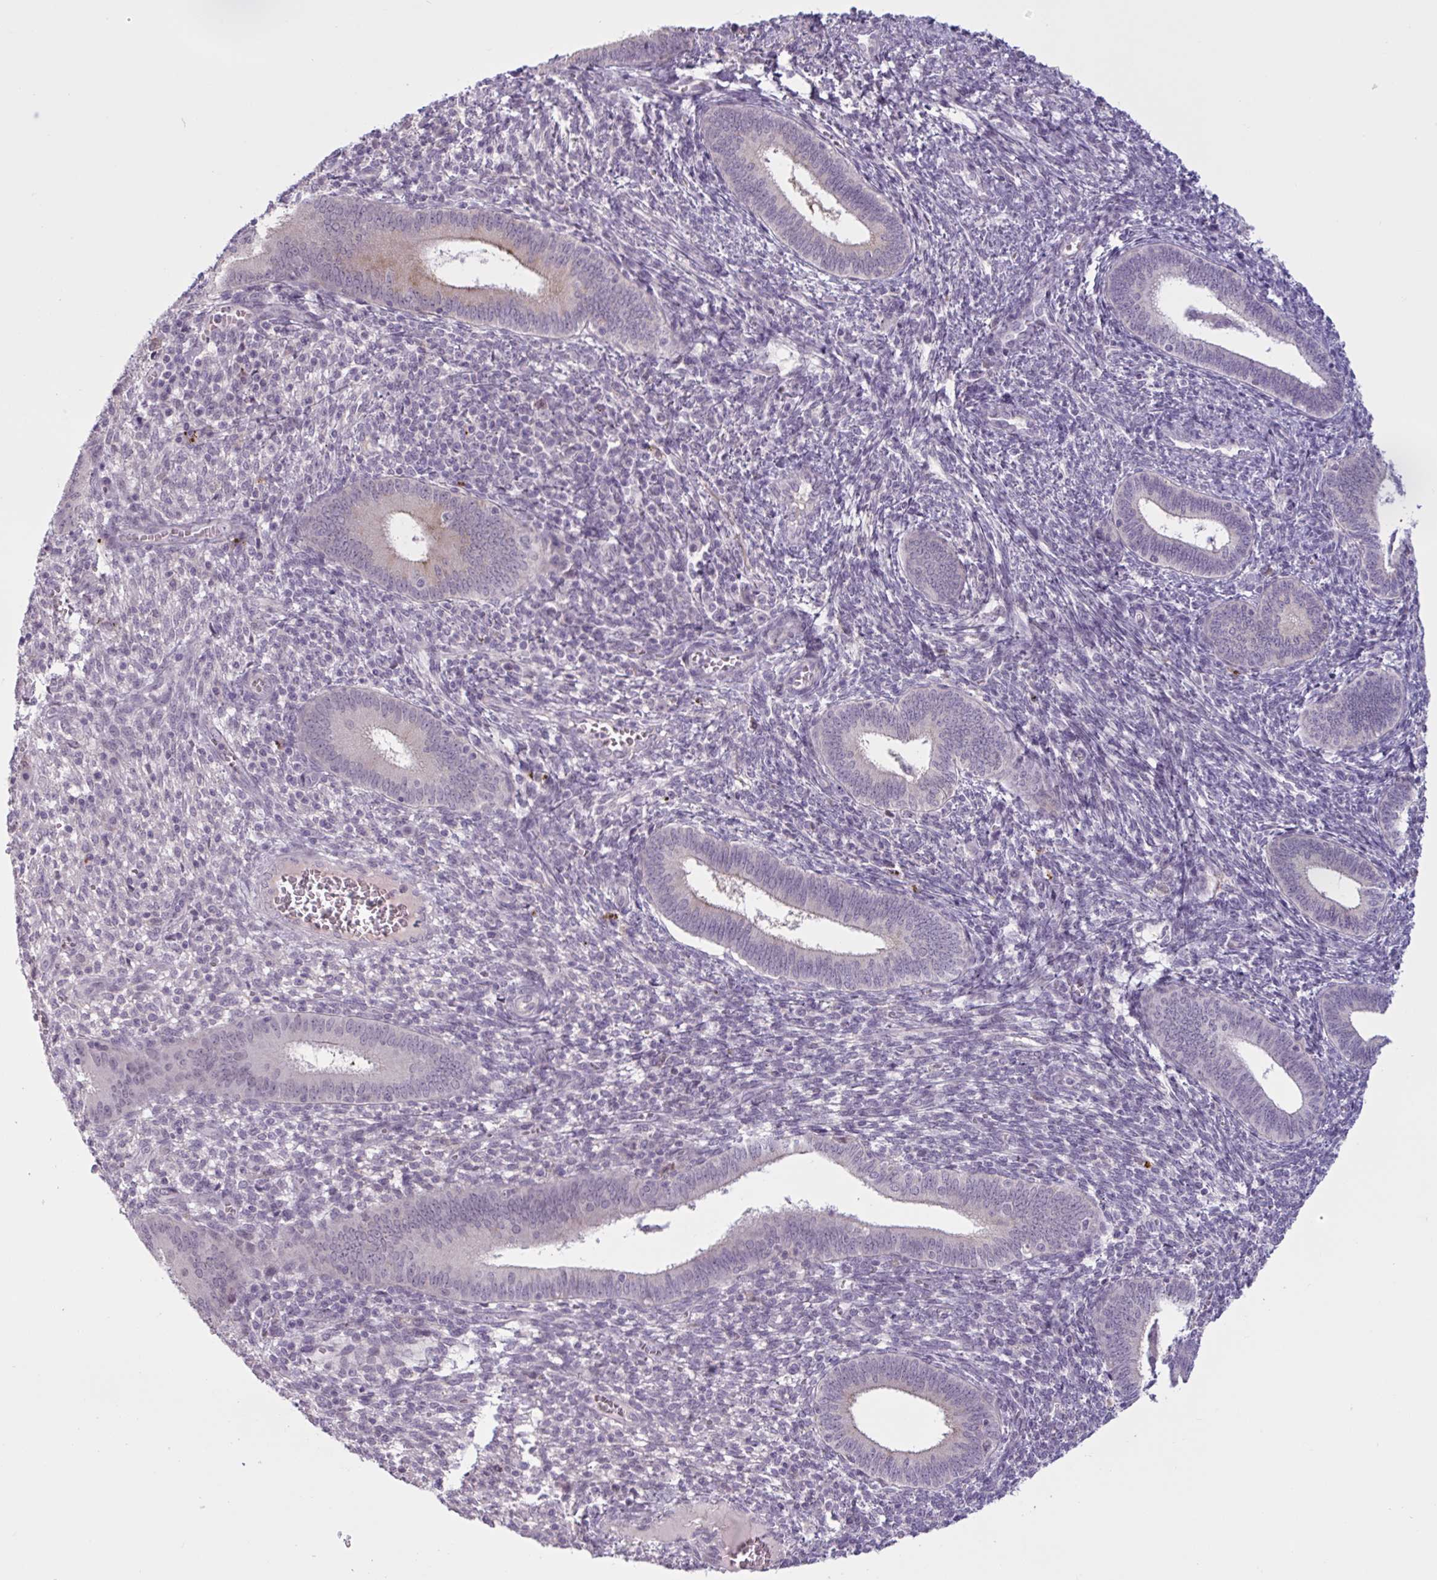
{"staining": {"intensity": "negative", "quantity": "none", "location": "none"}, "tissue": "endometrium", "cell_type": "Cells in endometrial stroma", "image_type": "normal", "snomed": [{"axis": "morphology", "description": "Normal tissue, NOS"}, {"axis": "topography", "description": "Endometrium"}], "caption": "Endometrium stained for a protein using IHC shows no positivity cells in endometrial stroma.", "gene": "ENSG00000281613", "patient": {"sex": "female", "age": 41}}